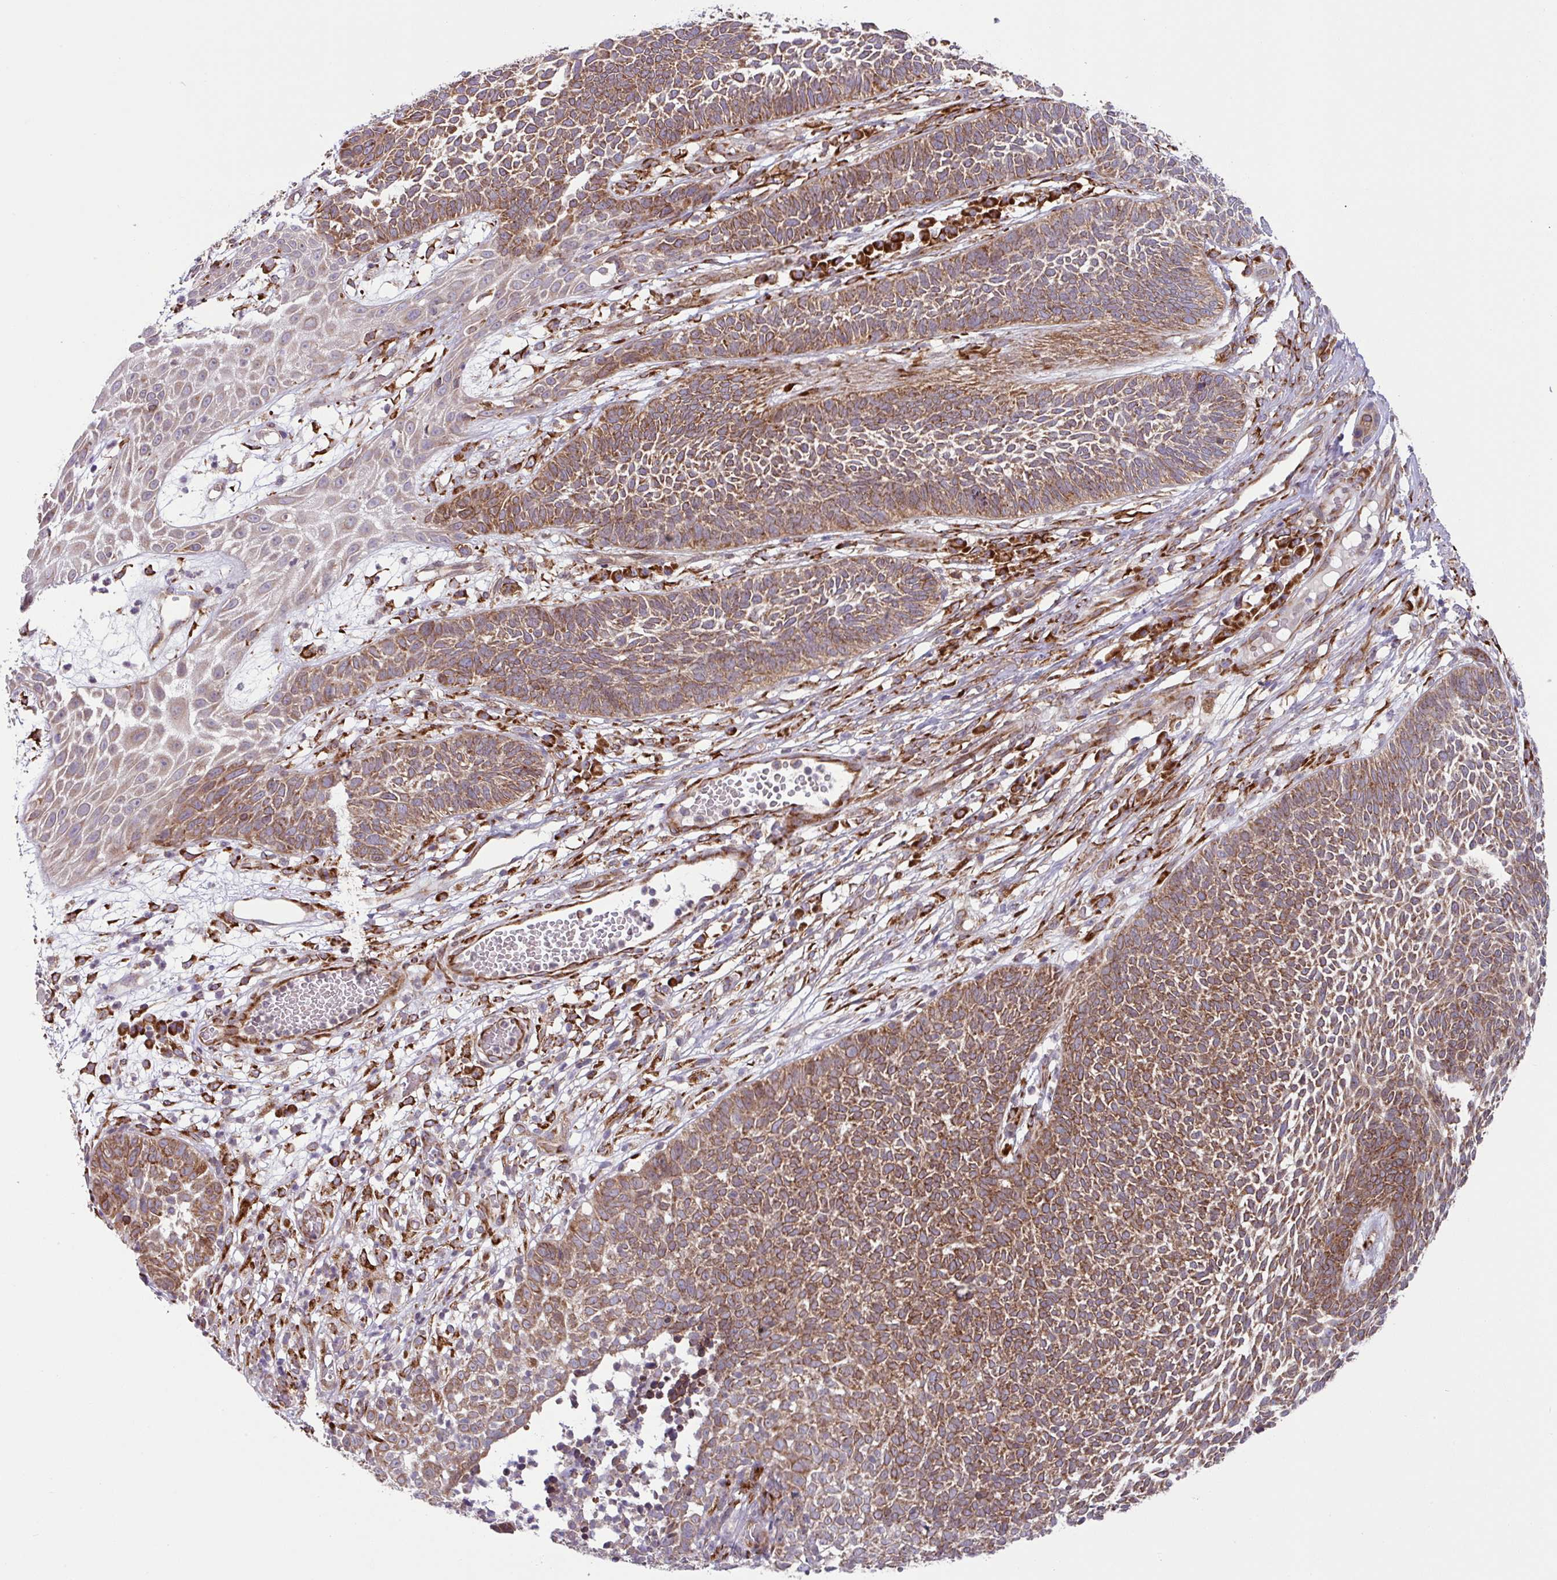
{"staining": {"intensity": "moderate", "quantity": ">75%", "location": "cytoplasmic/membranous"}, "tissue": "skin cancer", "cell_type": "Tumor cells", "image_type": "cancer", "snomed": [{"axis": "morphology", "description": "Basal cell carcinoma"}, {"axis": "topography", "description": "Skin"}], "caption": "A brown stain highlights moderate cytoplasmic/membranous staining of a protein in human basal cell carcinoma (skin) tumor cells.", "gene": "SLC39A7", "patient": {"sex": "female", "age": 84}}